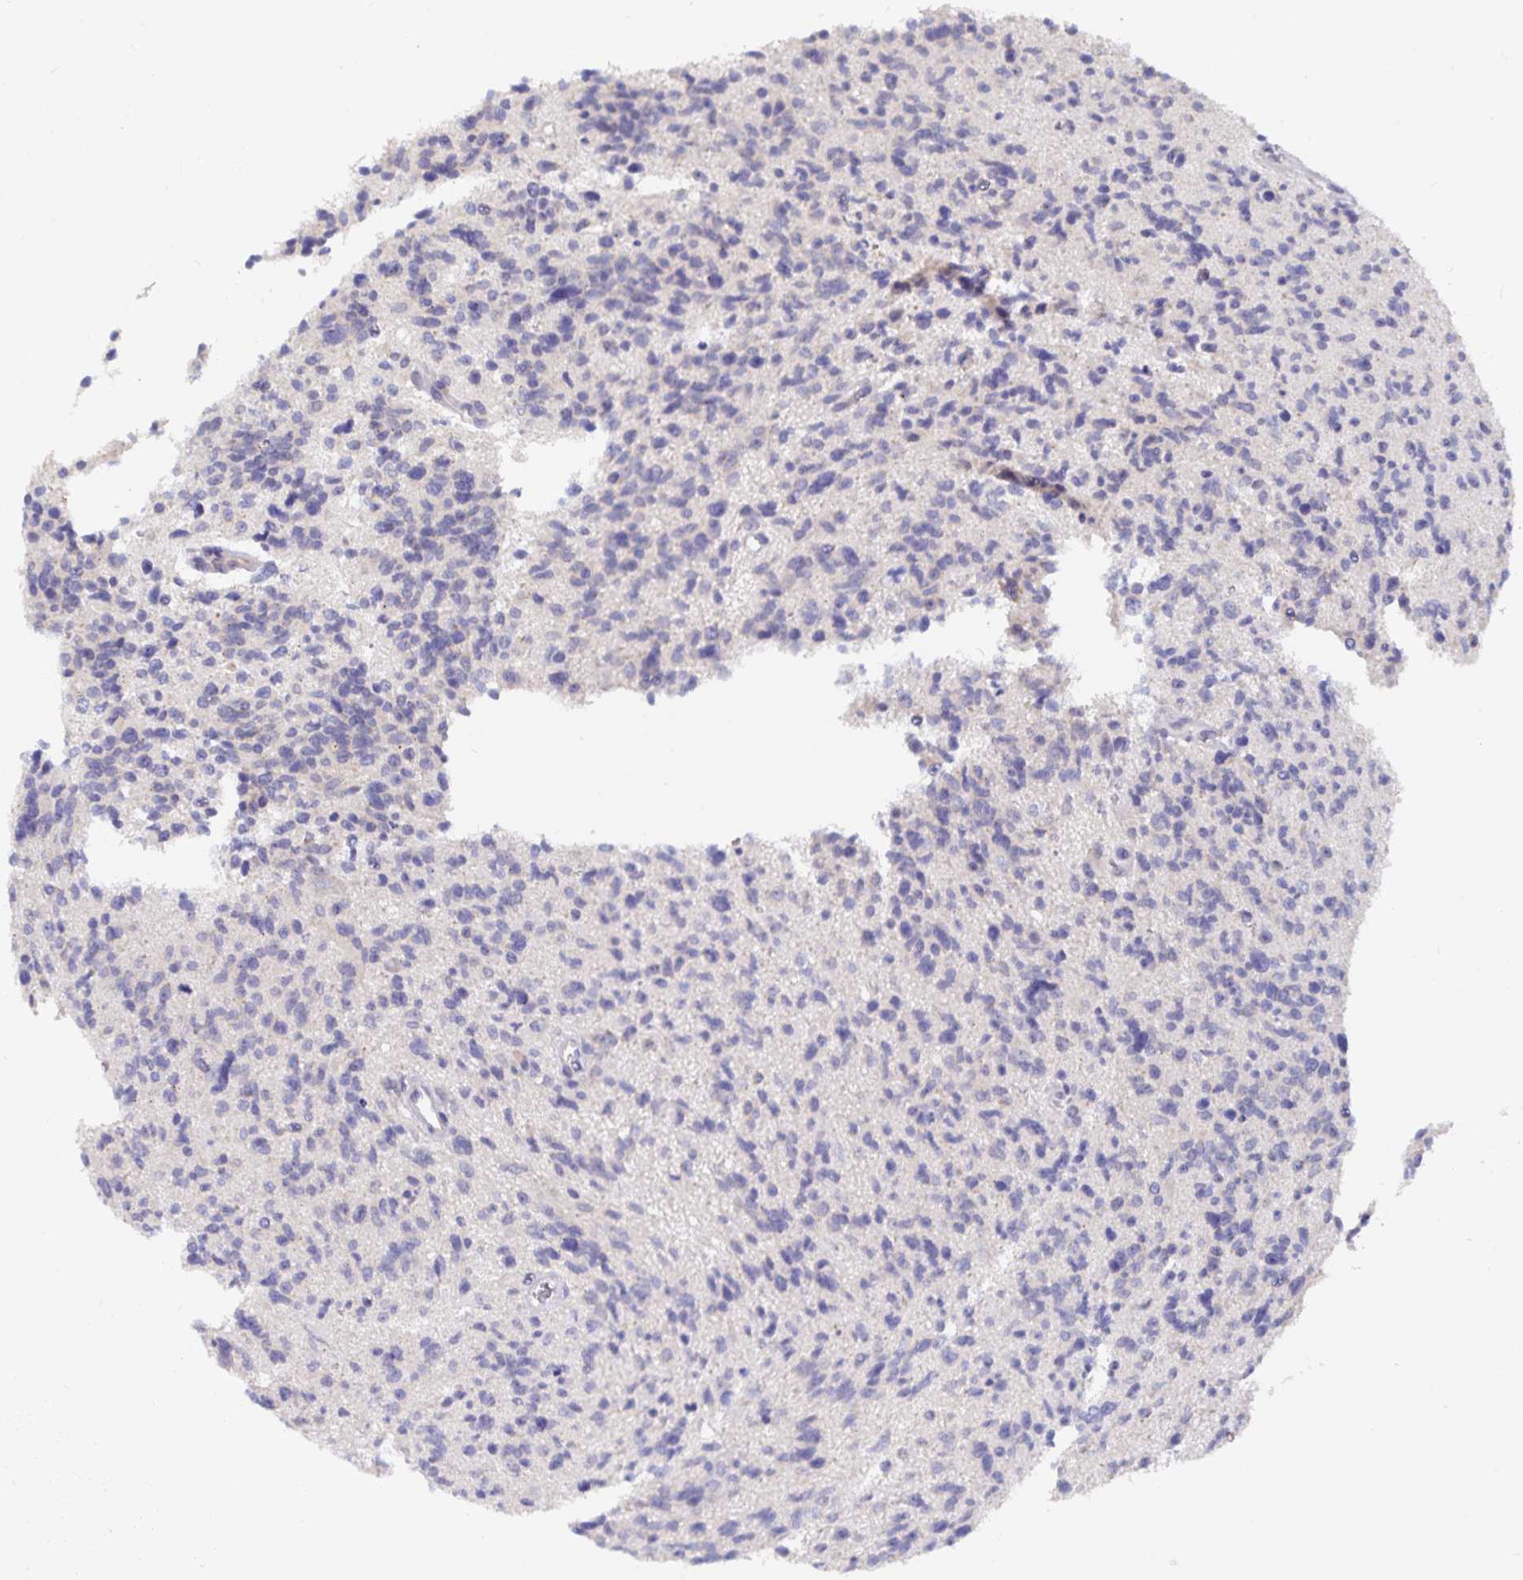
{"staining": {"intensity": "negative", "quantity": "none", "location": "none"}, "tissue": "glioma", "cell_type": "Tumor cells", "image_type": "cancer", "snomed": [{"axis": "morphology", "description": "Glioma, malignant, High grade"}, {"axis": "topography", "description": "Brain"}], "caption": "An image of human malignant glioma (high-grade) is negative for staining in tumor cells.", "gene": "ZIK1", "patient": {"sex": "male", "age": 29}}